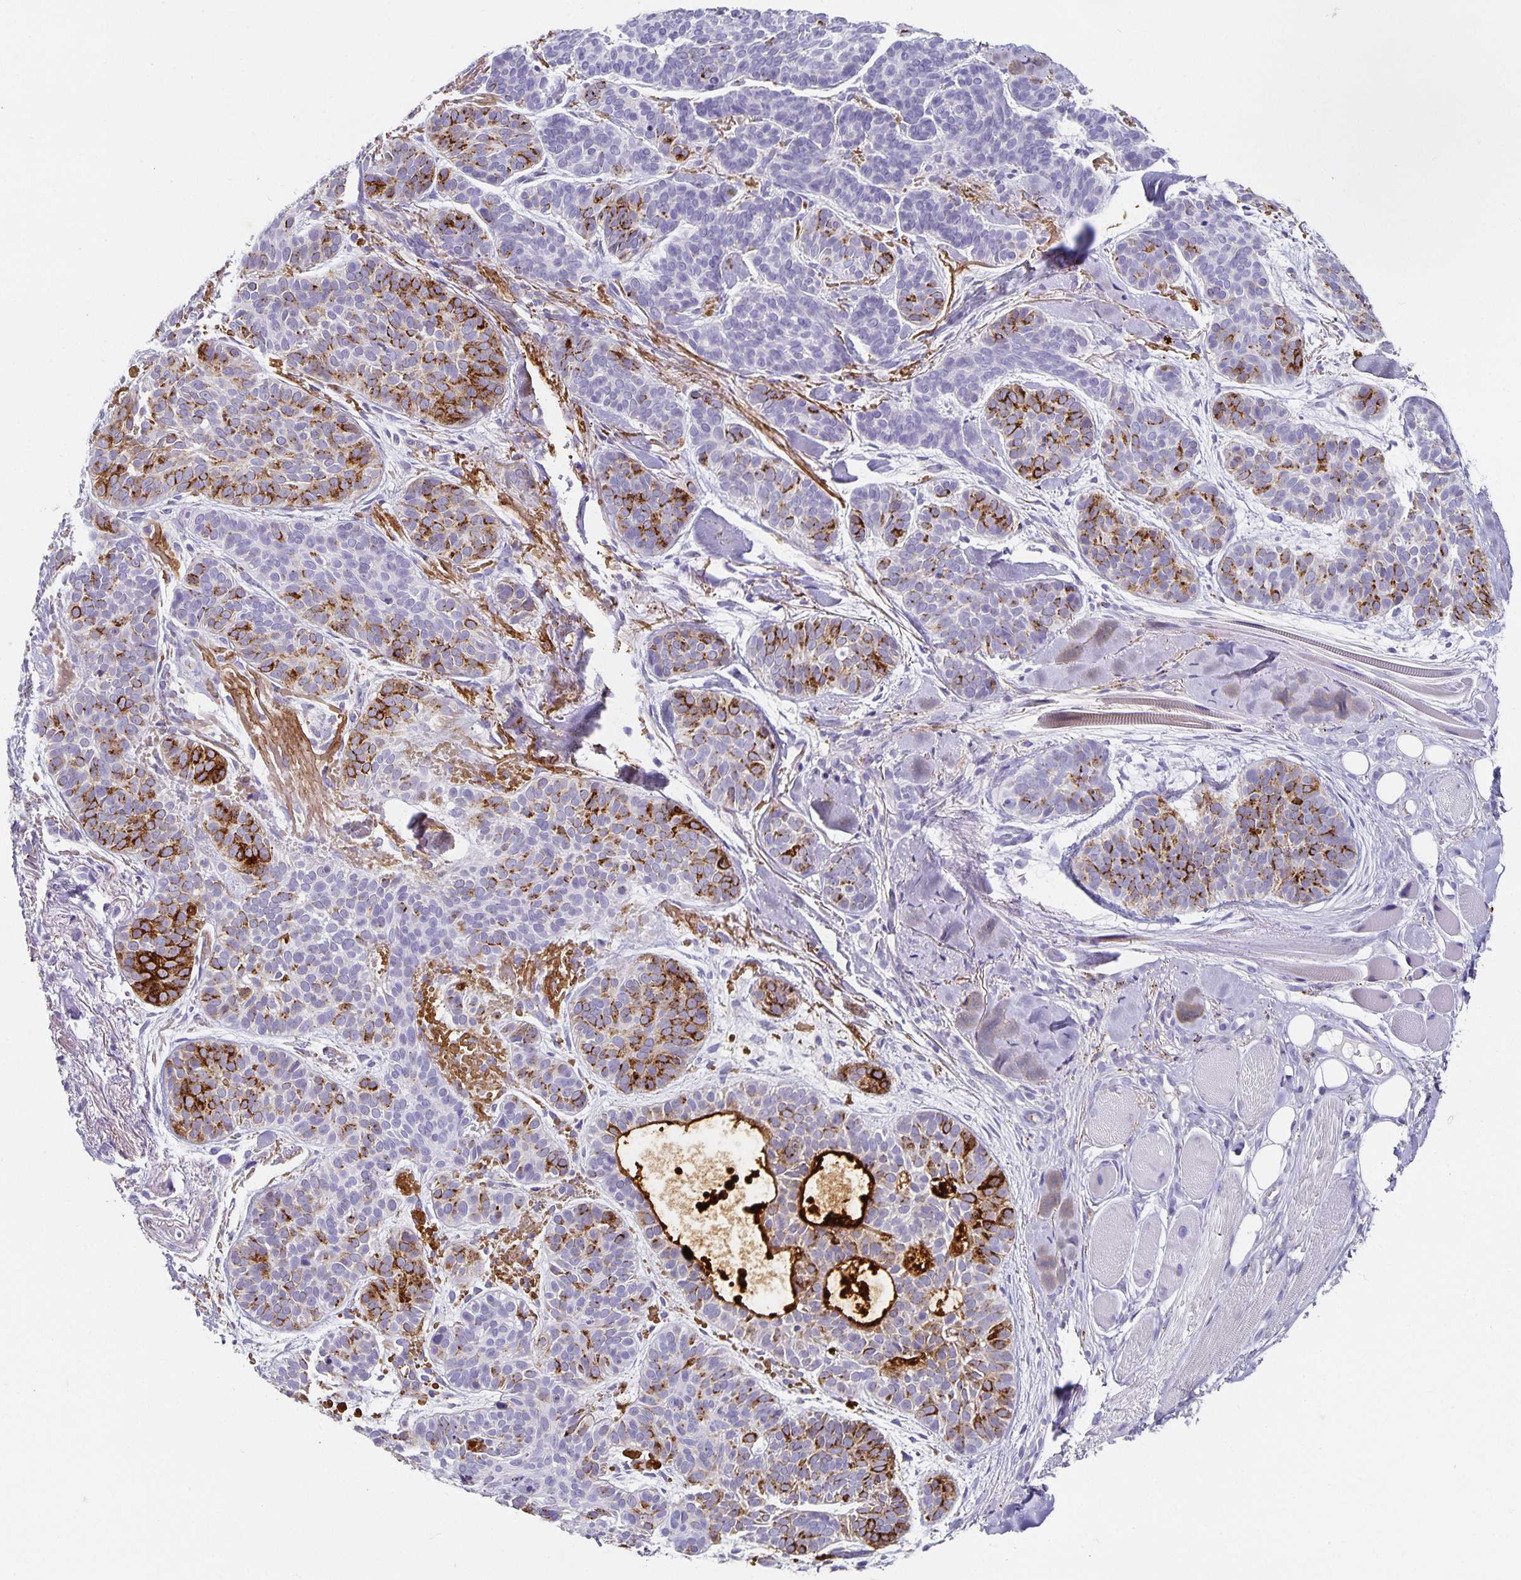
{"staining": {"intensity": "strong", "quantity": "25%-75%", "location": "cytoplasmic/membranous"}, "tissue": "skin cancer", "cell_type": "Tumor cells", "image_type": "cancer", "snomed": [{"axis": "morphology", "description": "Basal cell carcinoma"}, {"axis": "topography", "description": "Skin"}, {"axis": "topography", "description": "Skin of nose"}], "caption": "A histopathology image showing strong cytoplasmic/membranous positivity in approximately 25%-75% of tumor cells in skin cancer (basal cell carcinoma), as visualized by brown immunohistochemical staining.", "gene": "CHGA", "patient": {"sex": "female", "age": 81}}